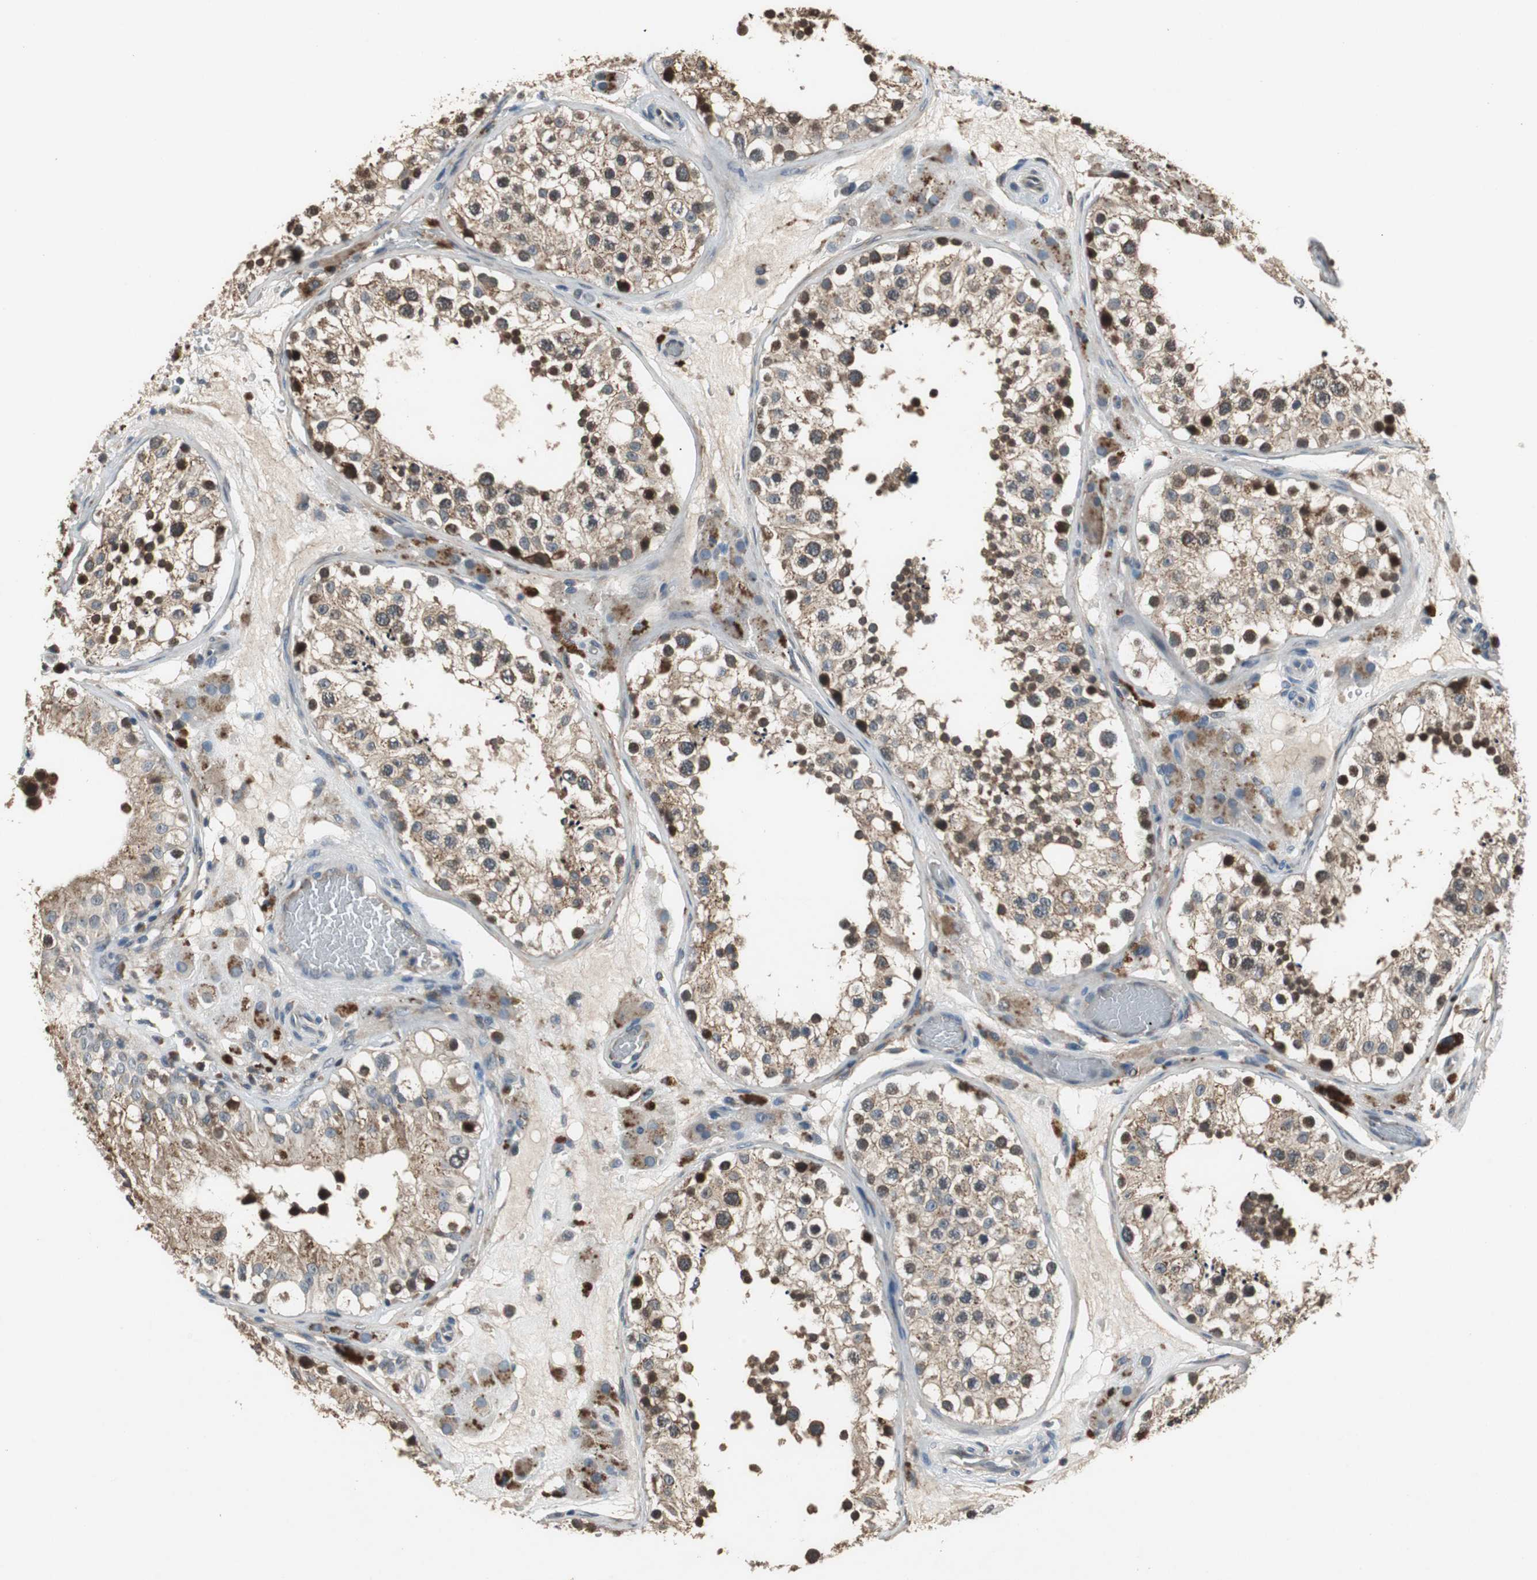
{"staining": {"intensity": "moderate", "quantity": "25%-75%", "location": "cytoplasmic/membranous"}, "tissue": "testis", "cell_type": "Cells in seminiferous ducts", "image_type": "normal", "snomed": [{"axis": "morphology", "description": "Normal tissue, NOS"}, {"axis": "topography", "description": "Testis"}], "caption": "Immunohistochemical staining of unremarkable human testis displays moderate cytoplasmic/membranous protein expression in about 25%-75% of cells in seminiferous ducts.", "gene": "PI4KB", "patient": {"sex": "male", "age": 26}}